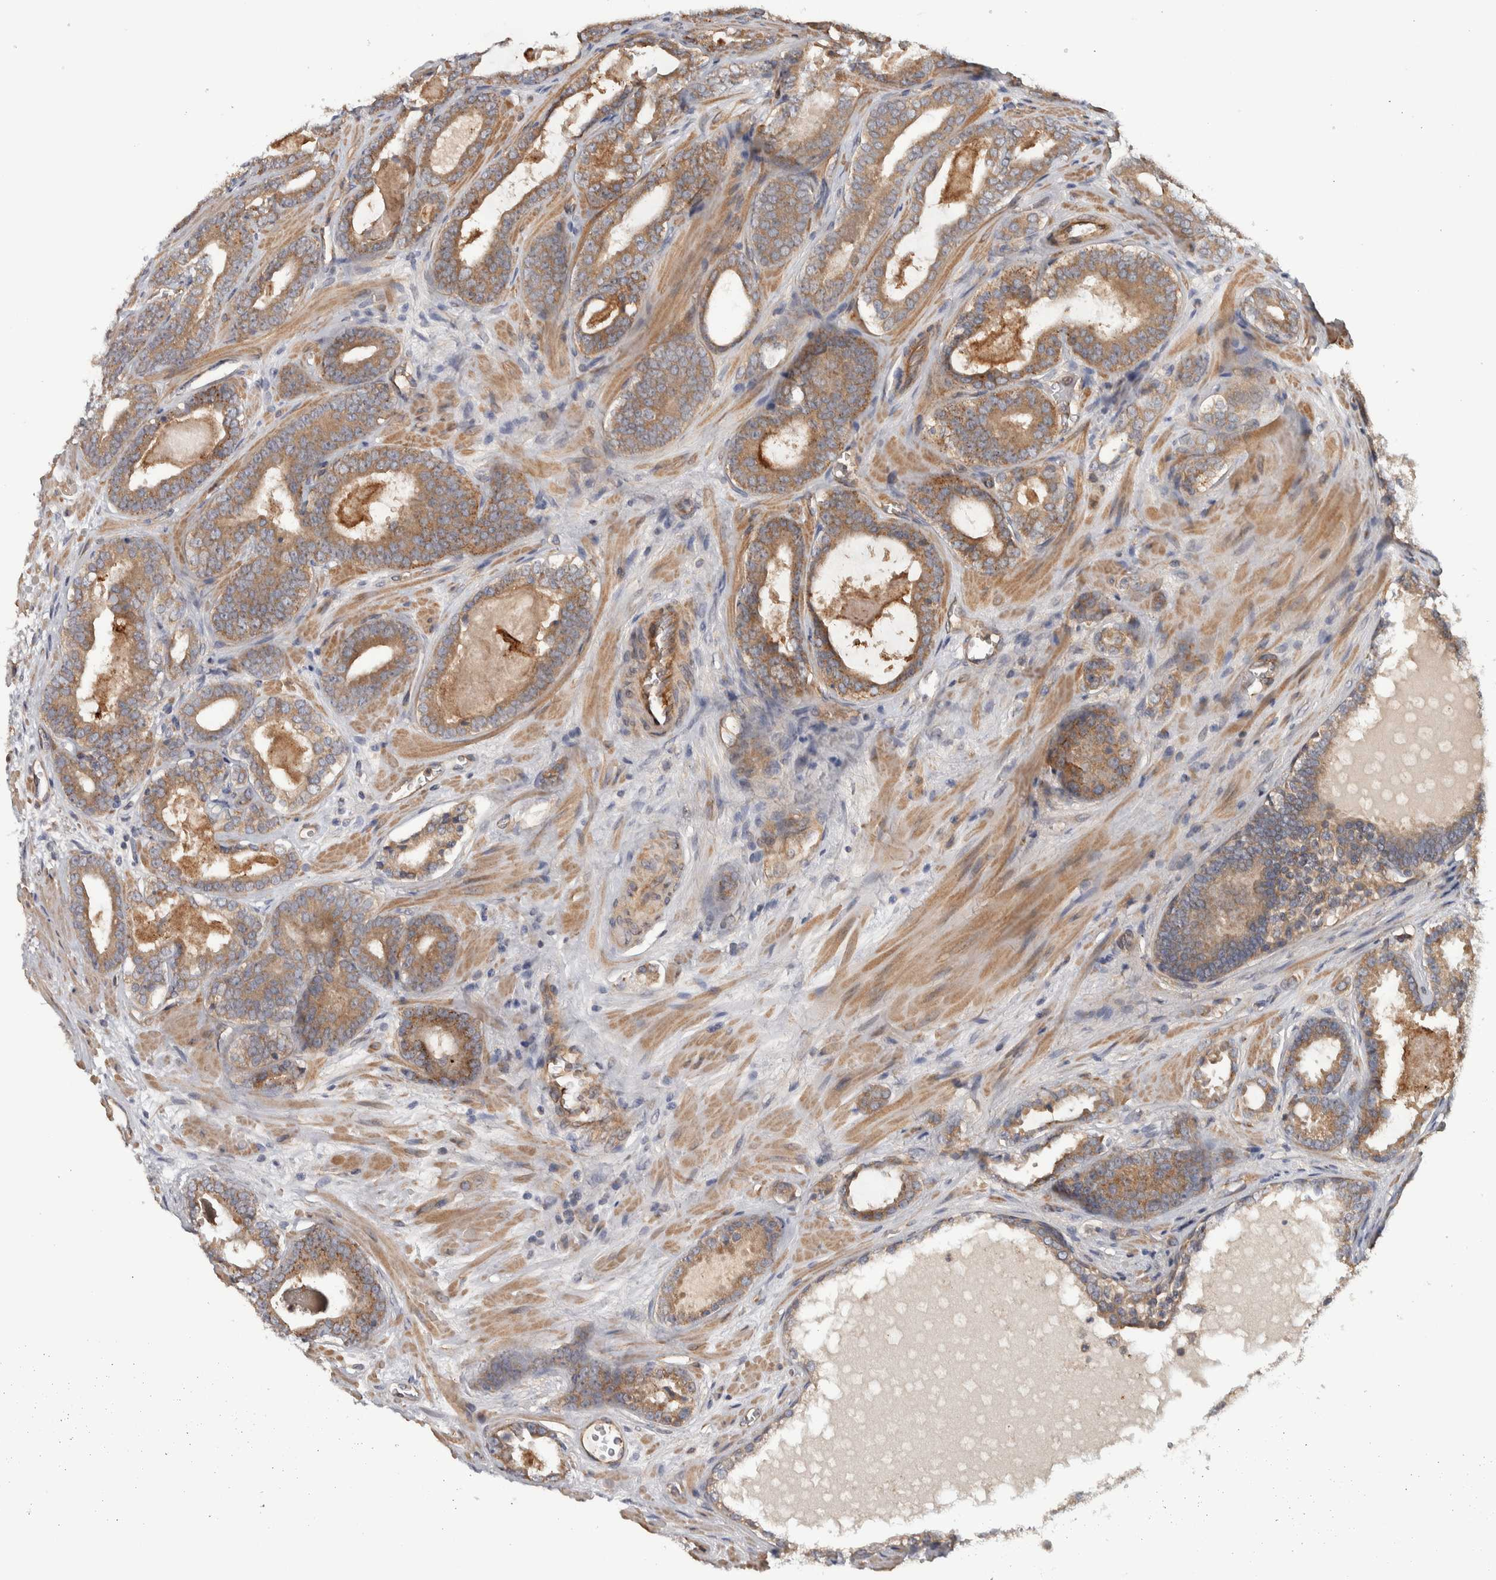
{"staining": {"intensity": "moderate", "quantity": ">75%", "location": "cytoplasmic/membranous"}, "tissue": "prostate cancer", "cell_type": "Tumor cells", "image_type": "cancer", "snomed": [{"axis": "morphology", "description": "Adenocarcinoma, High grade"}, {"axis": "topography", "description": "Prostate"}], "caption": "Adenocarcinoma (high-grade) (prostate) stained for a protein demonstrates moderate cytoplasmic/membranous positivity in tumor cells. The protein of interest is shown in brown color, while the nuclei are stained blue.", "gene": "CHMP4C", "patient": {"sex": "male", "age": 60}}